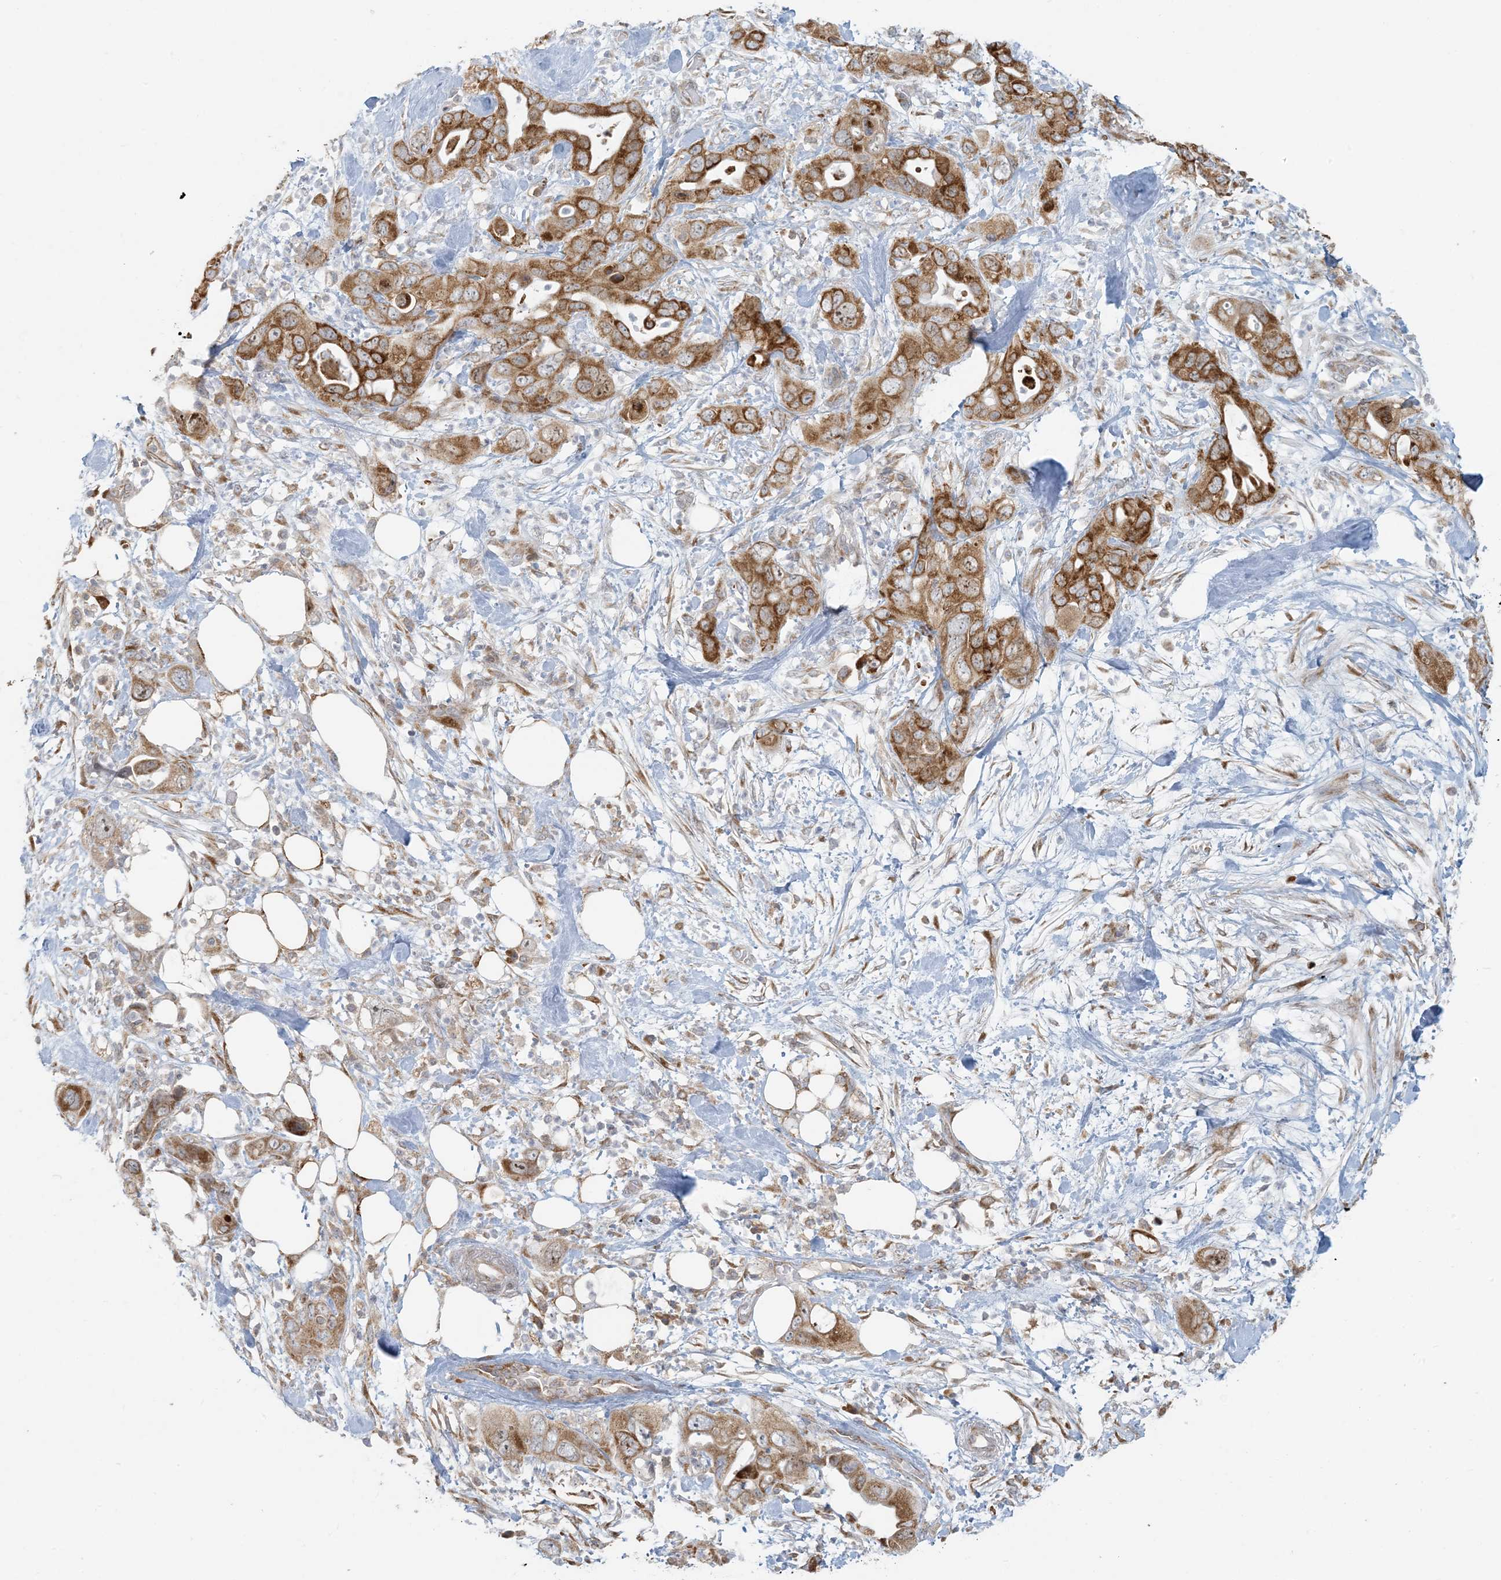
{"staining": {"intensity": "strong", "quantity": ">75%", "location": "cytoplasmic/membranous"}, "tissue": "pancreatic cancer", "cell_type": "Tumor cells", "image_type": "cancer", "snomed": [{"axis": "morphology", "description": "Adenocarcinoma, NOS"}, {"axis": "topography", "description": "Pancreas"}], "caption": "A brown stain highlights strong cytoplasmic/membranous staining of a protein in human pancreatic cancer tumor cells.", "gene": "HACL1", "patient": {"sex": "female", "age": 71}}